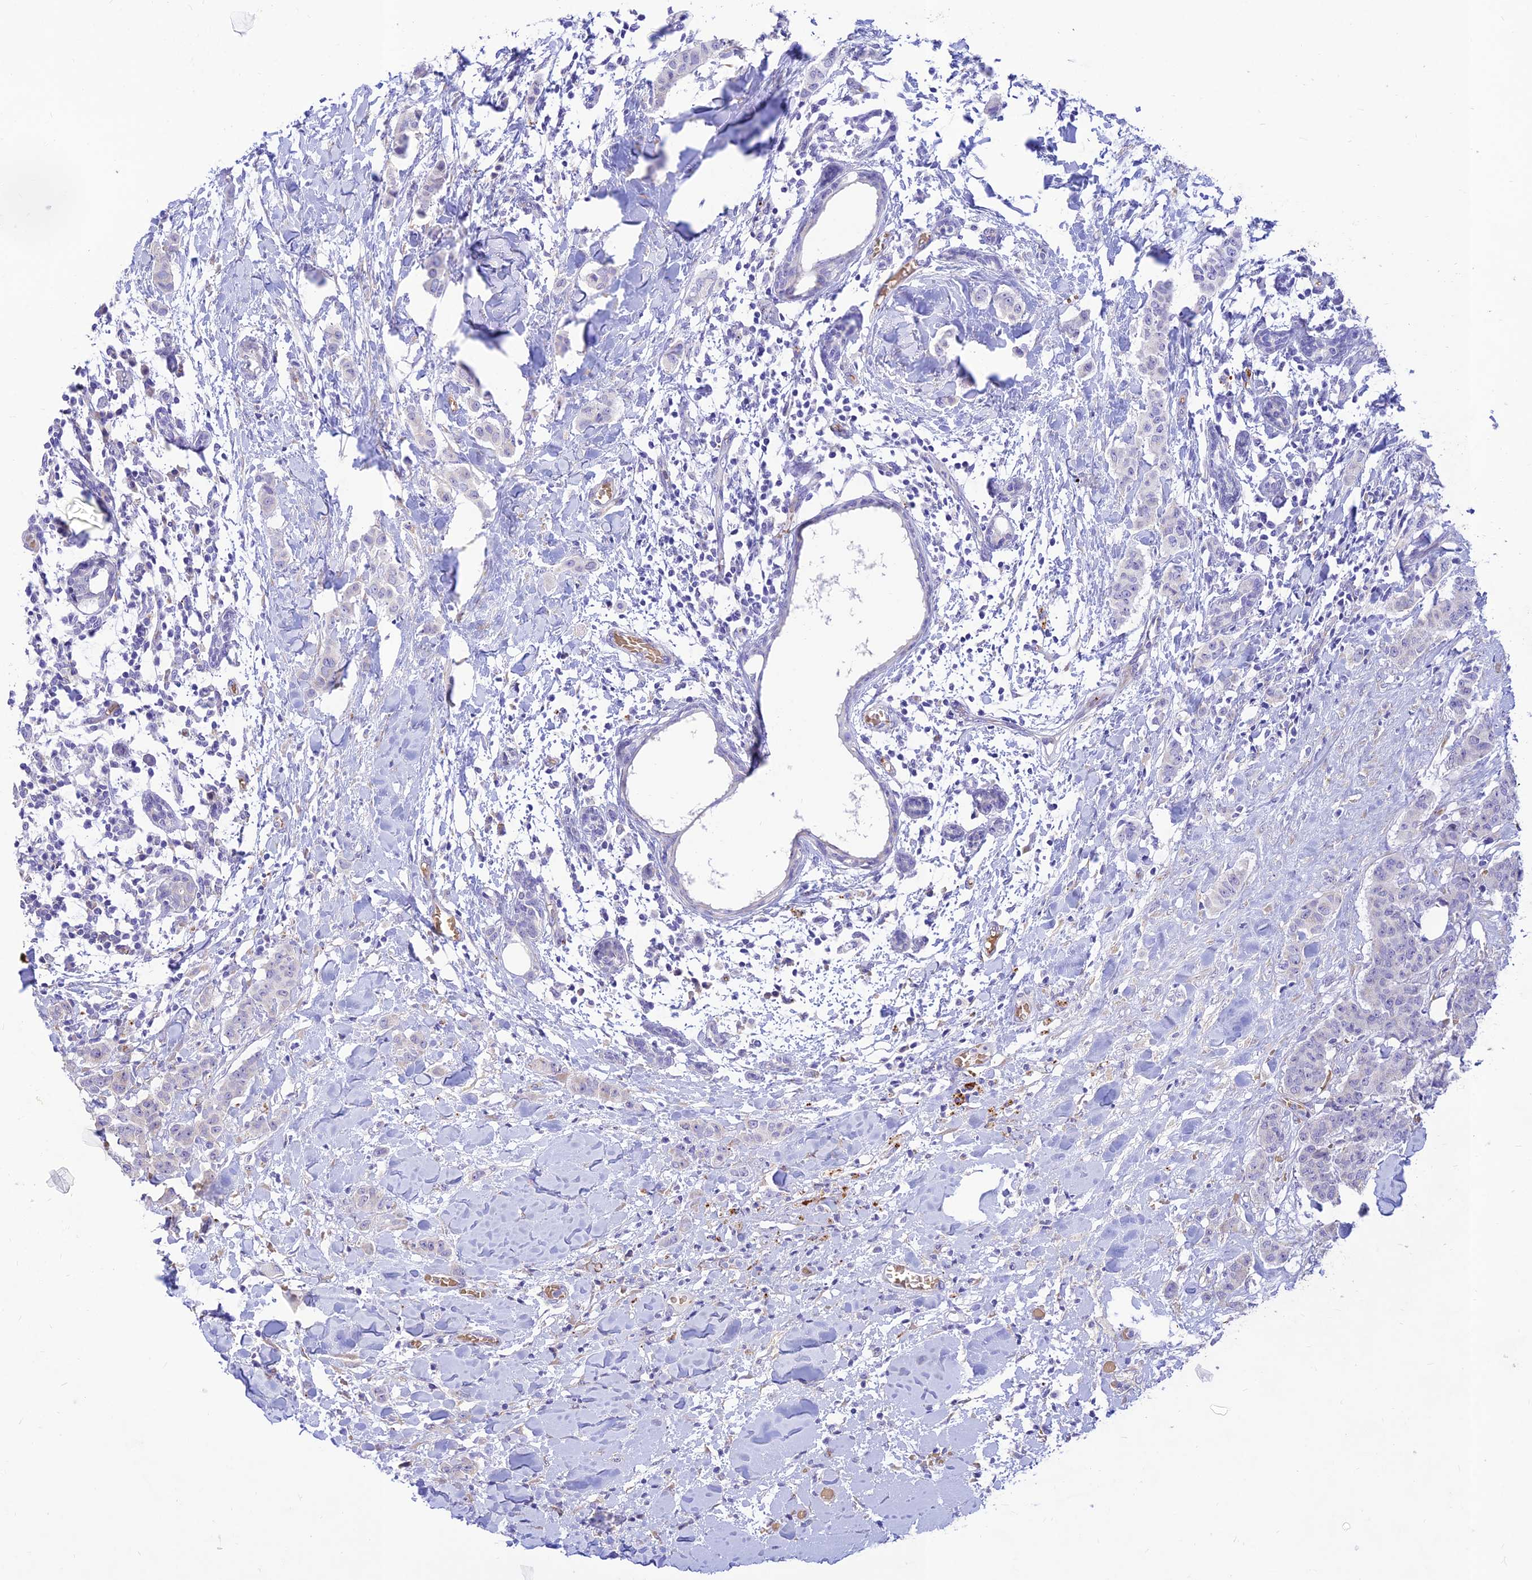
{"staining": {"intensity": "negative", "quantity": "none", "location": "none"}, "tissue": "breast cancer", "cell_type": "Tumor cells", "image_type": "cancer", "snomed": [{"axis": "morphology", "description": "Duct carcinoma"}, {"axis": "topography", "description": "Breast"}], "caption": "Immunohistochemical staining of human infiltrating ductal carcinoma (breast) displays no significant staining in tumor cells.", "gene": "PPP1R11", "patient": {"sex": "female", "age": 40}}